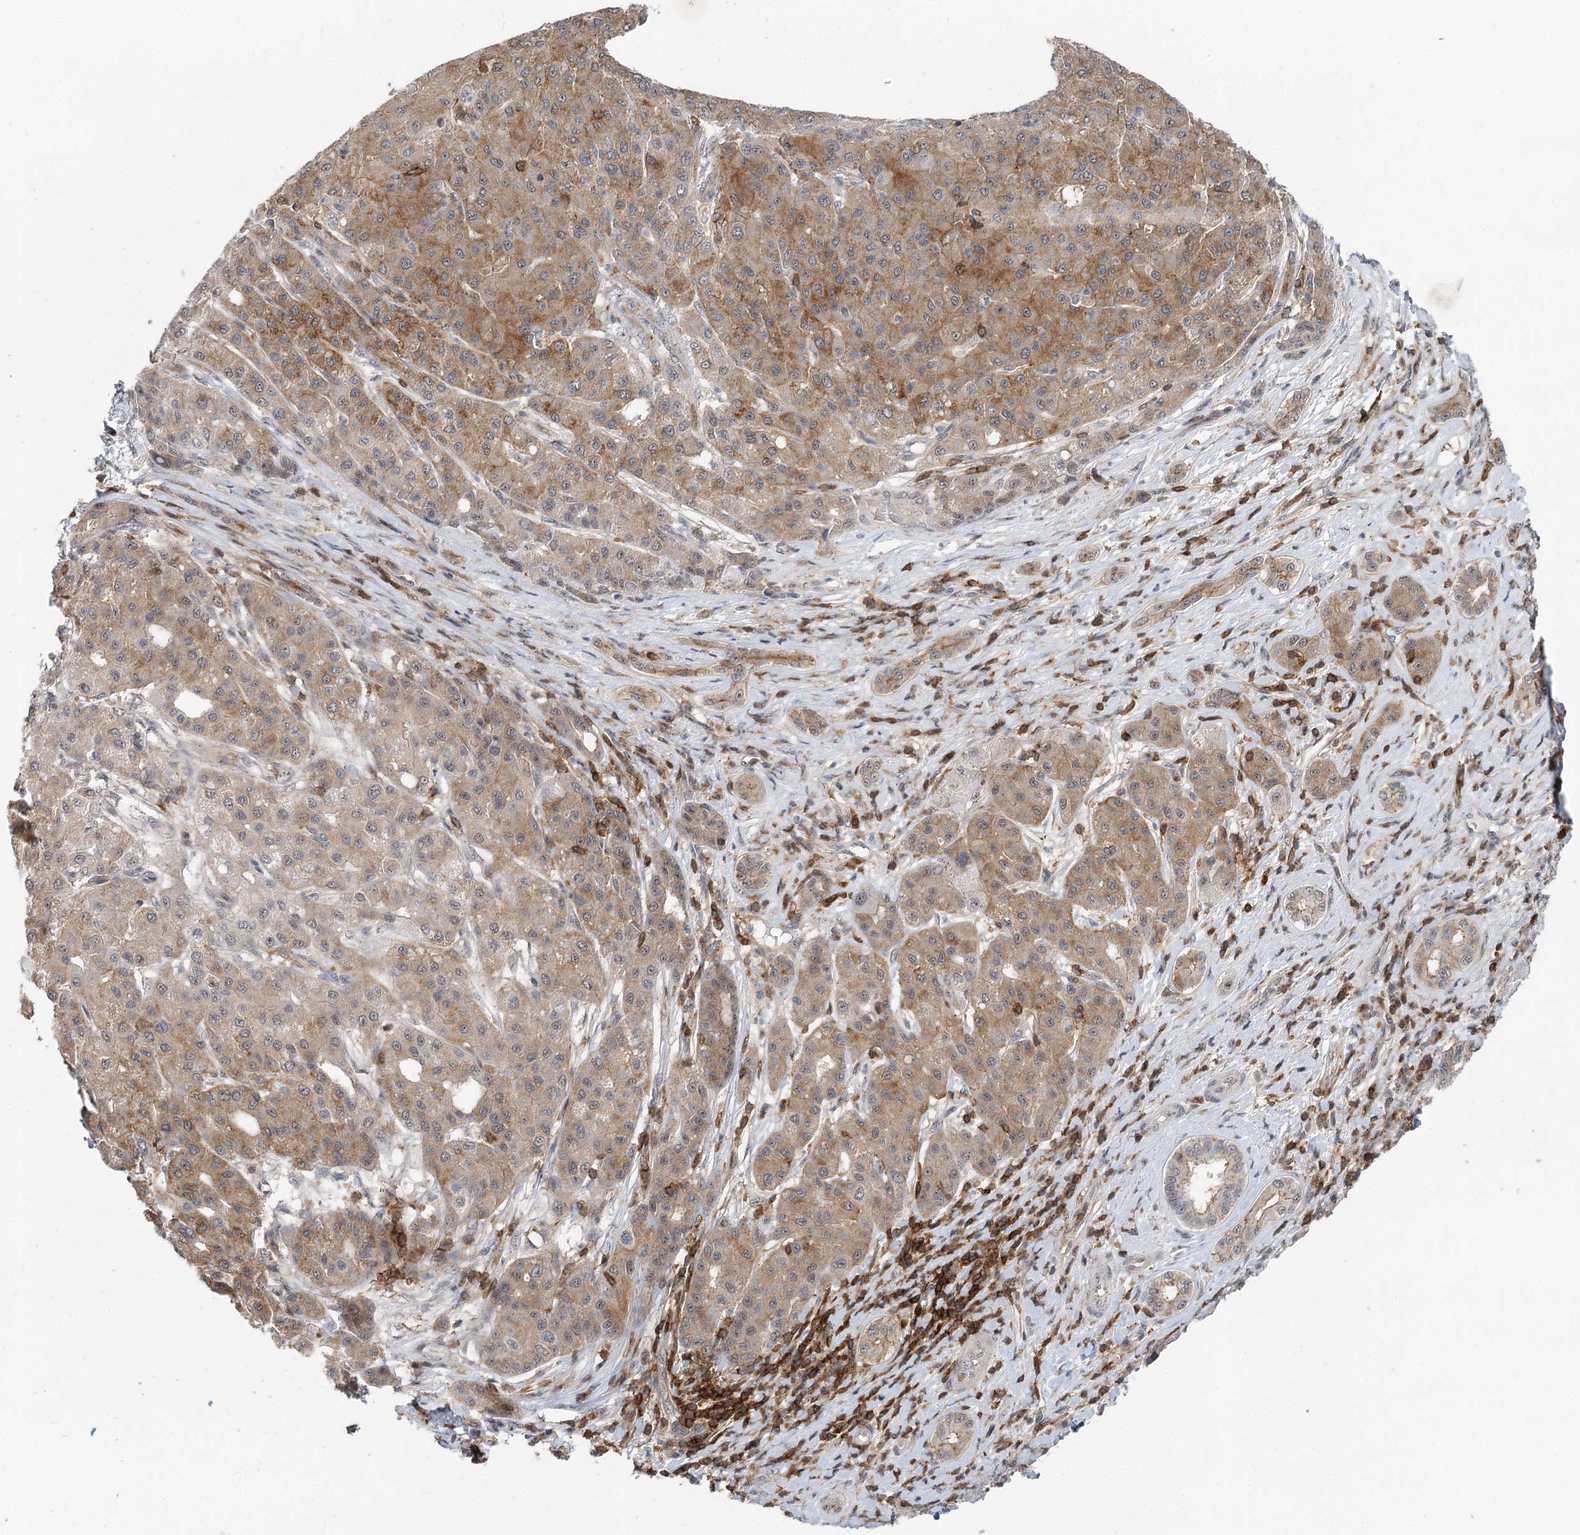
{"staining": {"intensity": "moderate", "quantity": ">75%", "location": "cytoplasmic/membranous"}, "tissue": "liver cancer", "cell_type": "Tumor cells", "image_type": "cancer", "snomed": [{"axis": "morphology", "description": "Carcinoma, Hepatocellular, NOS"}, {"axis": "topography", "description": "Liver"}], "caption": "Moderate cytoplasmic/membranous protein expression is identified in about >75% of tumor cells in liver cancer (hepatocellular carcinoma).", "gene": "CDC42SE2", "patient": {"sex": "male", "age": 65}}